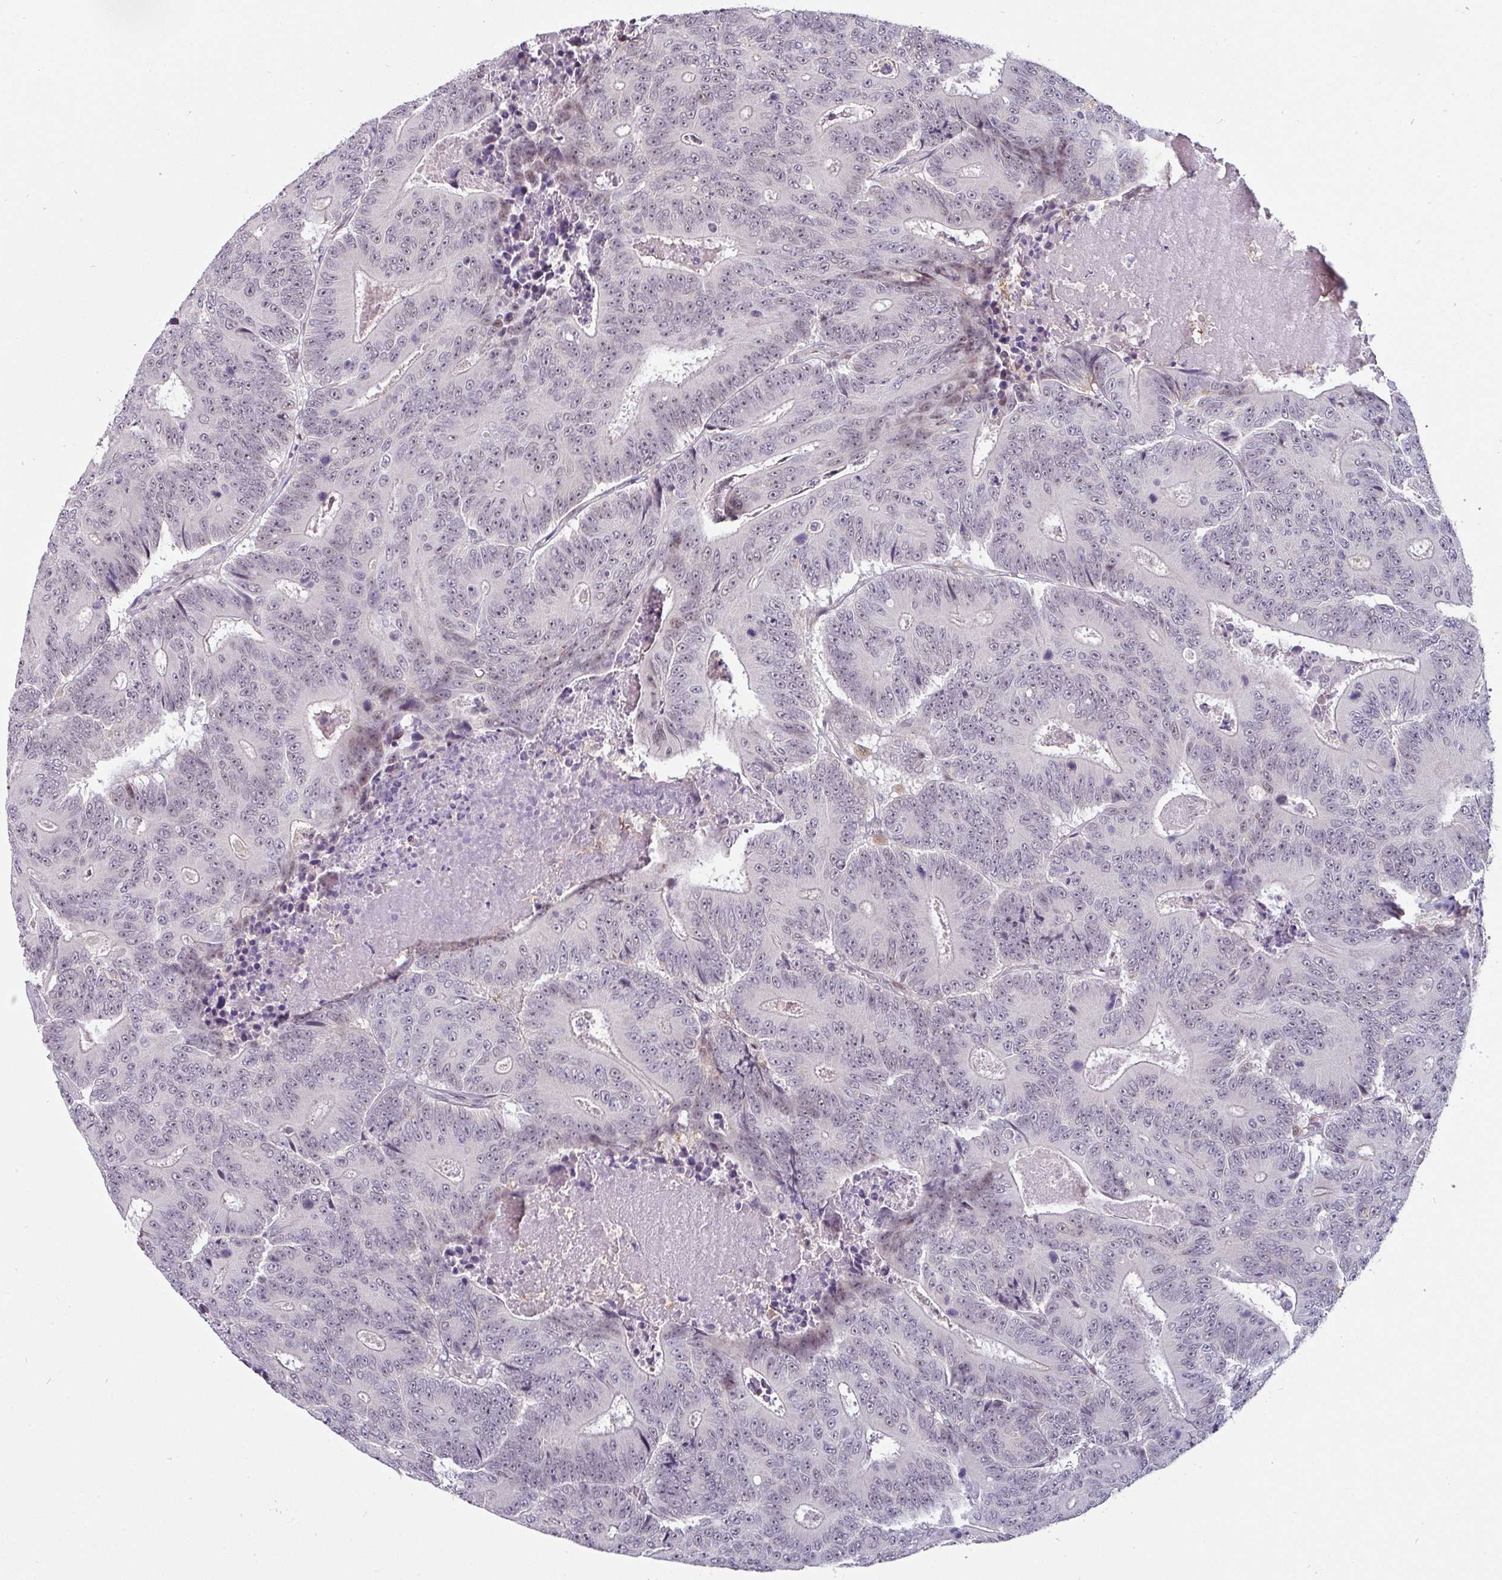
{"staining": {"intensity": "negative", "quantity": "none", "location": "none"}, "tissue": "colorectal cancer", "cell_type": "Tumor cells", "image_type": "cancer", "snomed": [{"axis": "morphology", "description": "Adenocarcinoma, NOS"}, {"axis": "topography", "description": "Colon"}], "caption": "This is a image of immunohistochemistry staining of colorectal adenocarcinoma, which shows no staining in tumor cells.", "gene": "SWSAP1", "patient": {"sex": "male", "age": 83}}